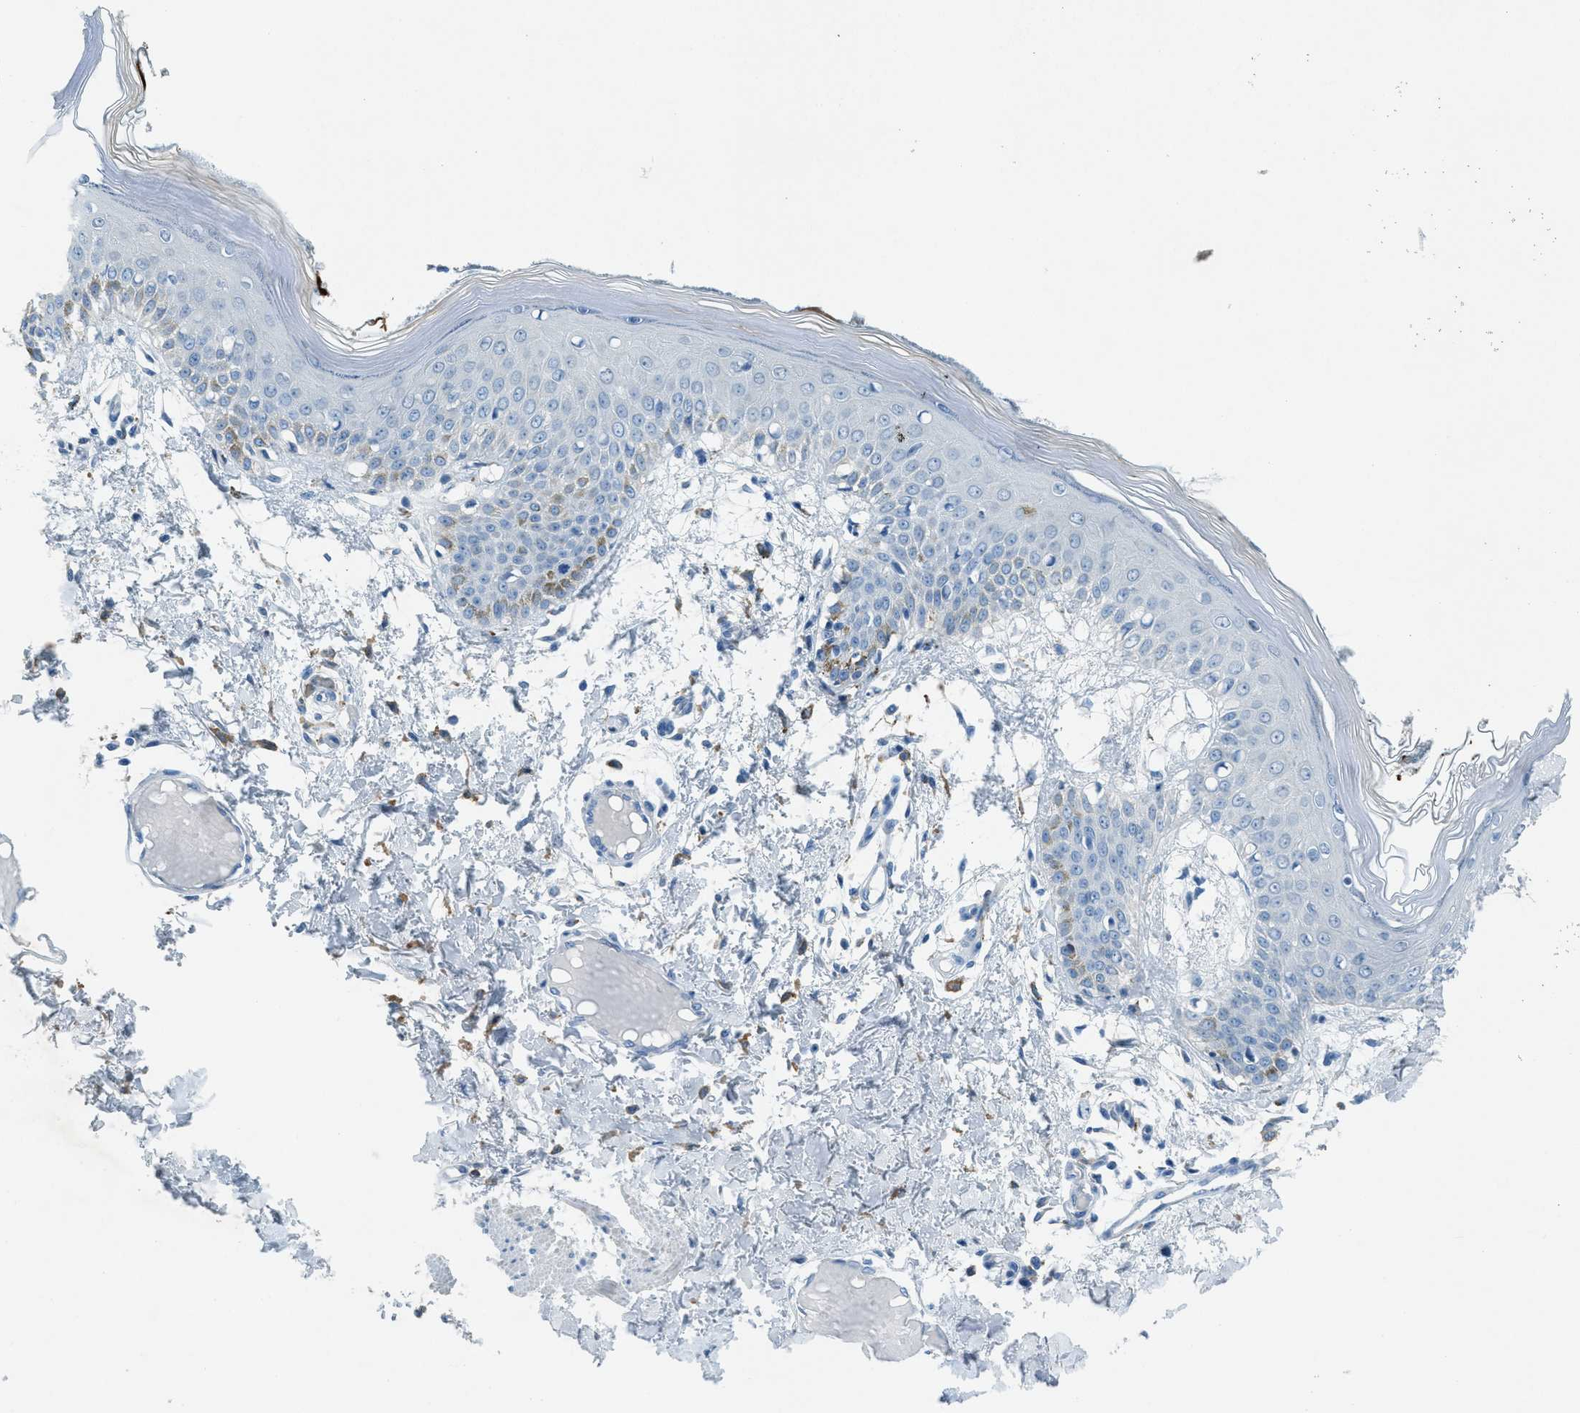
{"staining": {"intensity": "moderate", "quantity": "<25%", "location": "cytoplasmic/membranous"}, "tissue": "skin", "cell_type": "Fibroblasts", "image_type": "normal", "snomed": [{"axis": "morphology", "description": "Normal tissue, NOS"}, {"axis": "topography", "description": "Skin"}], "caption": "Protein staining of benign skin displays moderate cytoplasmic/membranous staining in approximately <25% of fibroblasts. The staining was performed using DAB (3,3'-diaminobenzidine) to visualize the protein expression in brown, while the nuclei were stained in blue with hematoxylin (Magnification: 20x).", "gene": "KLHL8", "patient": {"sex": "male", "age": 53}}